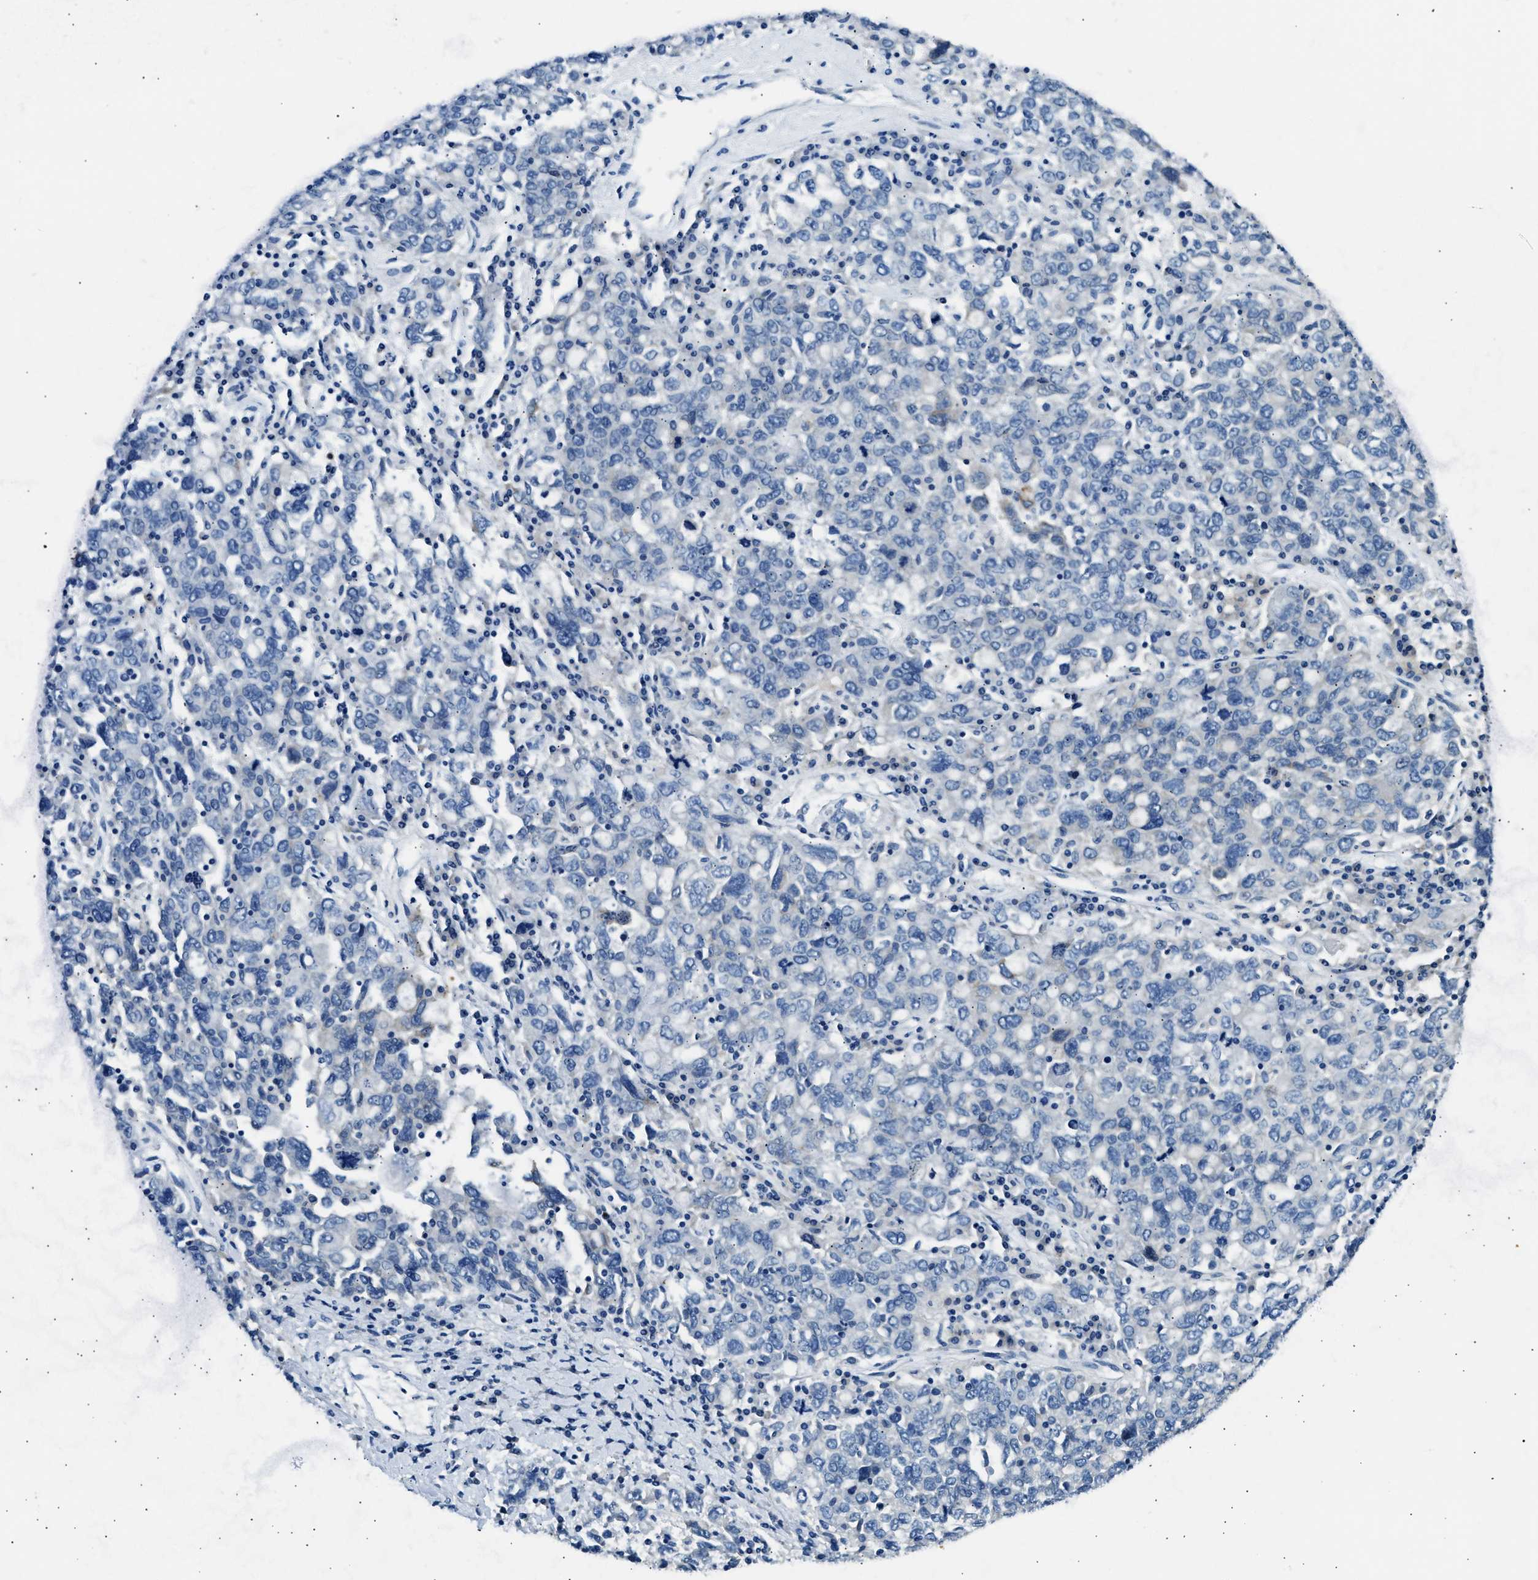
{"staining": {"intensity": "negative", "quantity": "none", "location": "none"}, "tissue": "ovarian cancer", "cell_type": "Tumor cells", "image_type": "cancer", "snomed": [{"axis": "morphology", "description": "Carcinoma, endometroid"}, {"axis": "topography", "description": "Ovary"}], "caption": "A micrograph of ovarian cancer stained for a protein displays no brown staining in tumor cells.", "gene": "CLDN18", "patient": {"sex": "female", "age": 62}}